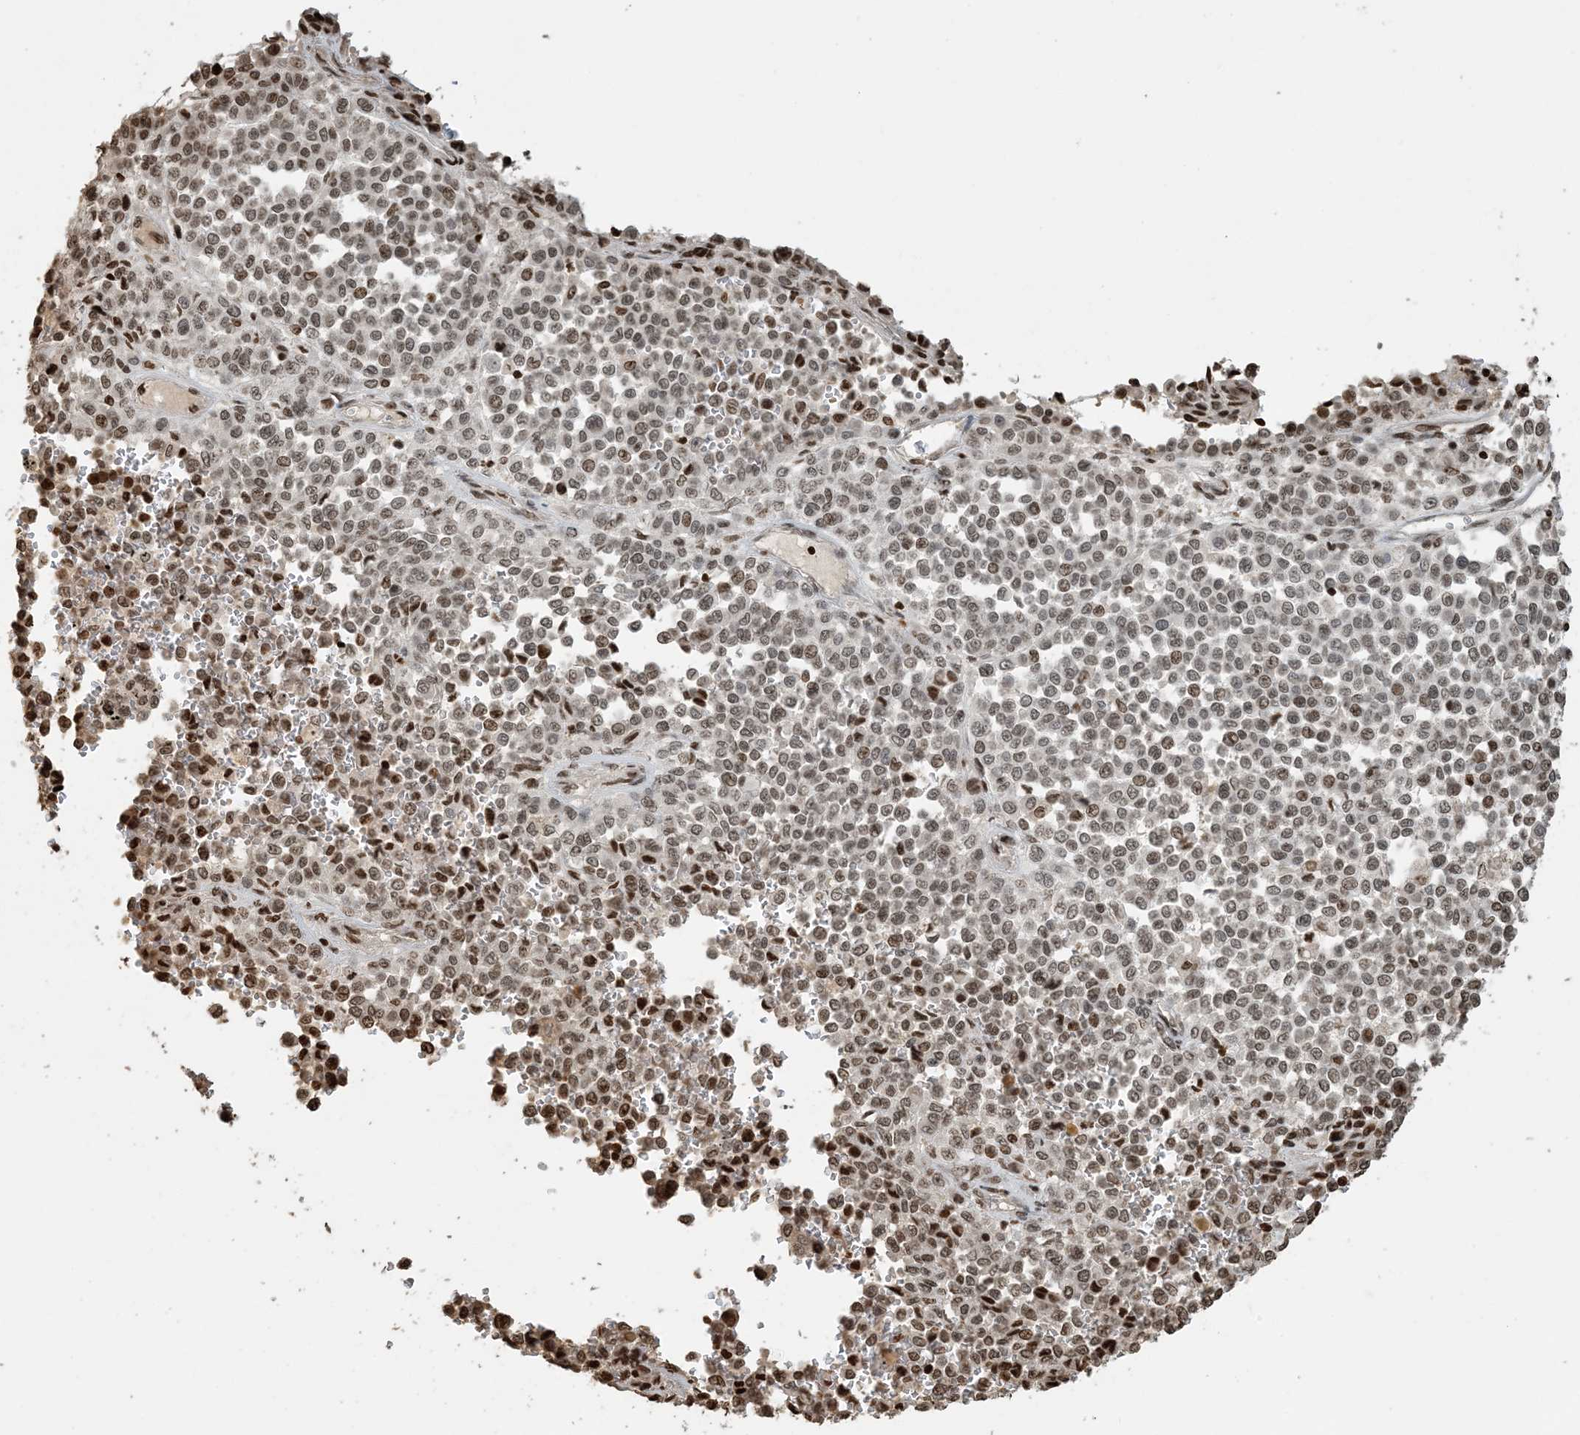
{"staining": {"intensity": "weak", "quantity": "<25%", "location": "nuclear"}, "tissue": "melanoma", "cell_type": "Tumor cells", "image_type": "cancer", "snomed": [{"axis": "morphology", "description": "Malignant melanoma, Metastatic site"}, {"axis": "topography", "description": "Pancreas"}], "caption": "Immunohistochemistry micrograph of neoplastic tissue: human melanoma stained with DAB (3,3'-diaminobenzidine) exhibits no significant protein expression in tumor cells.", "gene": "H3-3B", "patient": {"sex": "female", "age": 30}}